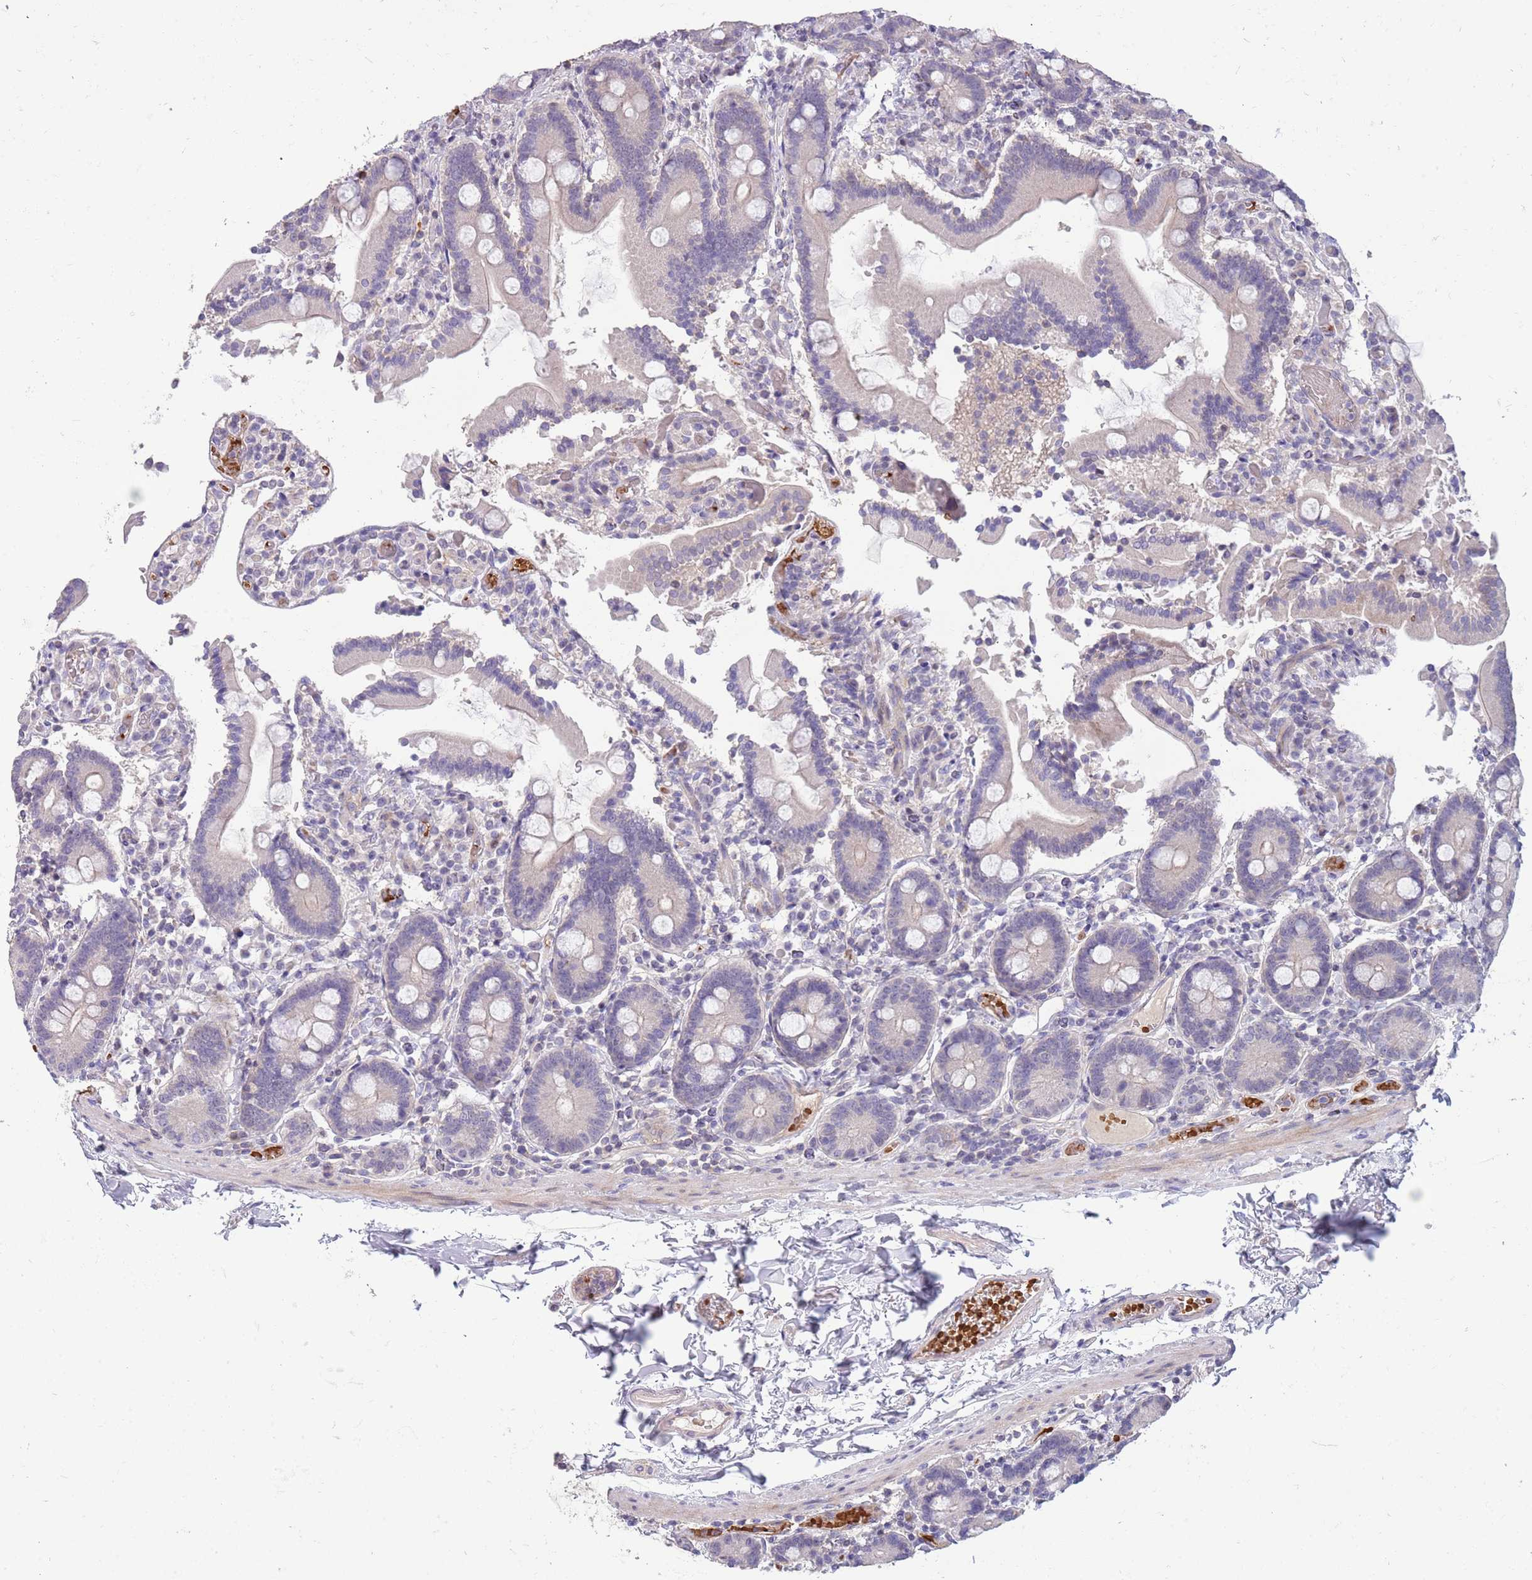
{"staining": {"intensity": "weak", "quantity": "<25%", "location": "cytoplasmic/membranous"}, "tissue": "duodenum", "cell_type": "Glandular cells", "image_type": "normal", "snomed": [{"axis": "morphology", "description": "Normal tissue, NOS"}, {"axis": "topography", "description": "Duodenum"}], "caption": "The micrograph reveals no staining of glandular cells in normal duodenum.", "gene": "ZNF14", "patient": {"sex": "male", "age": 55}}